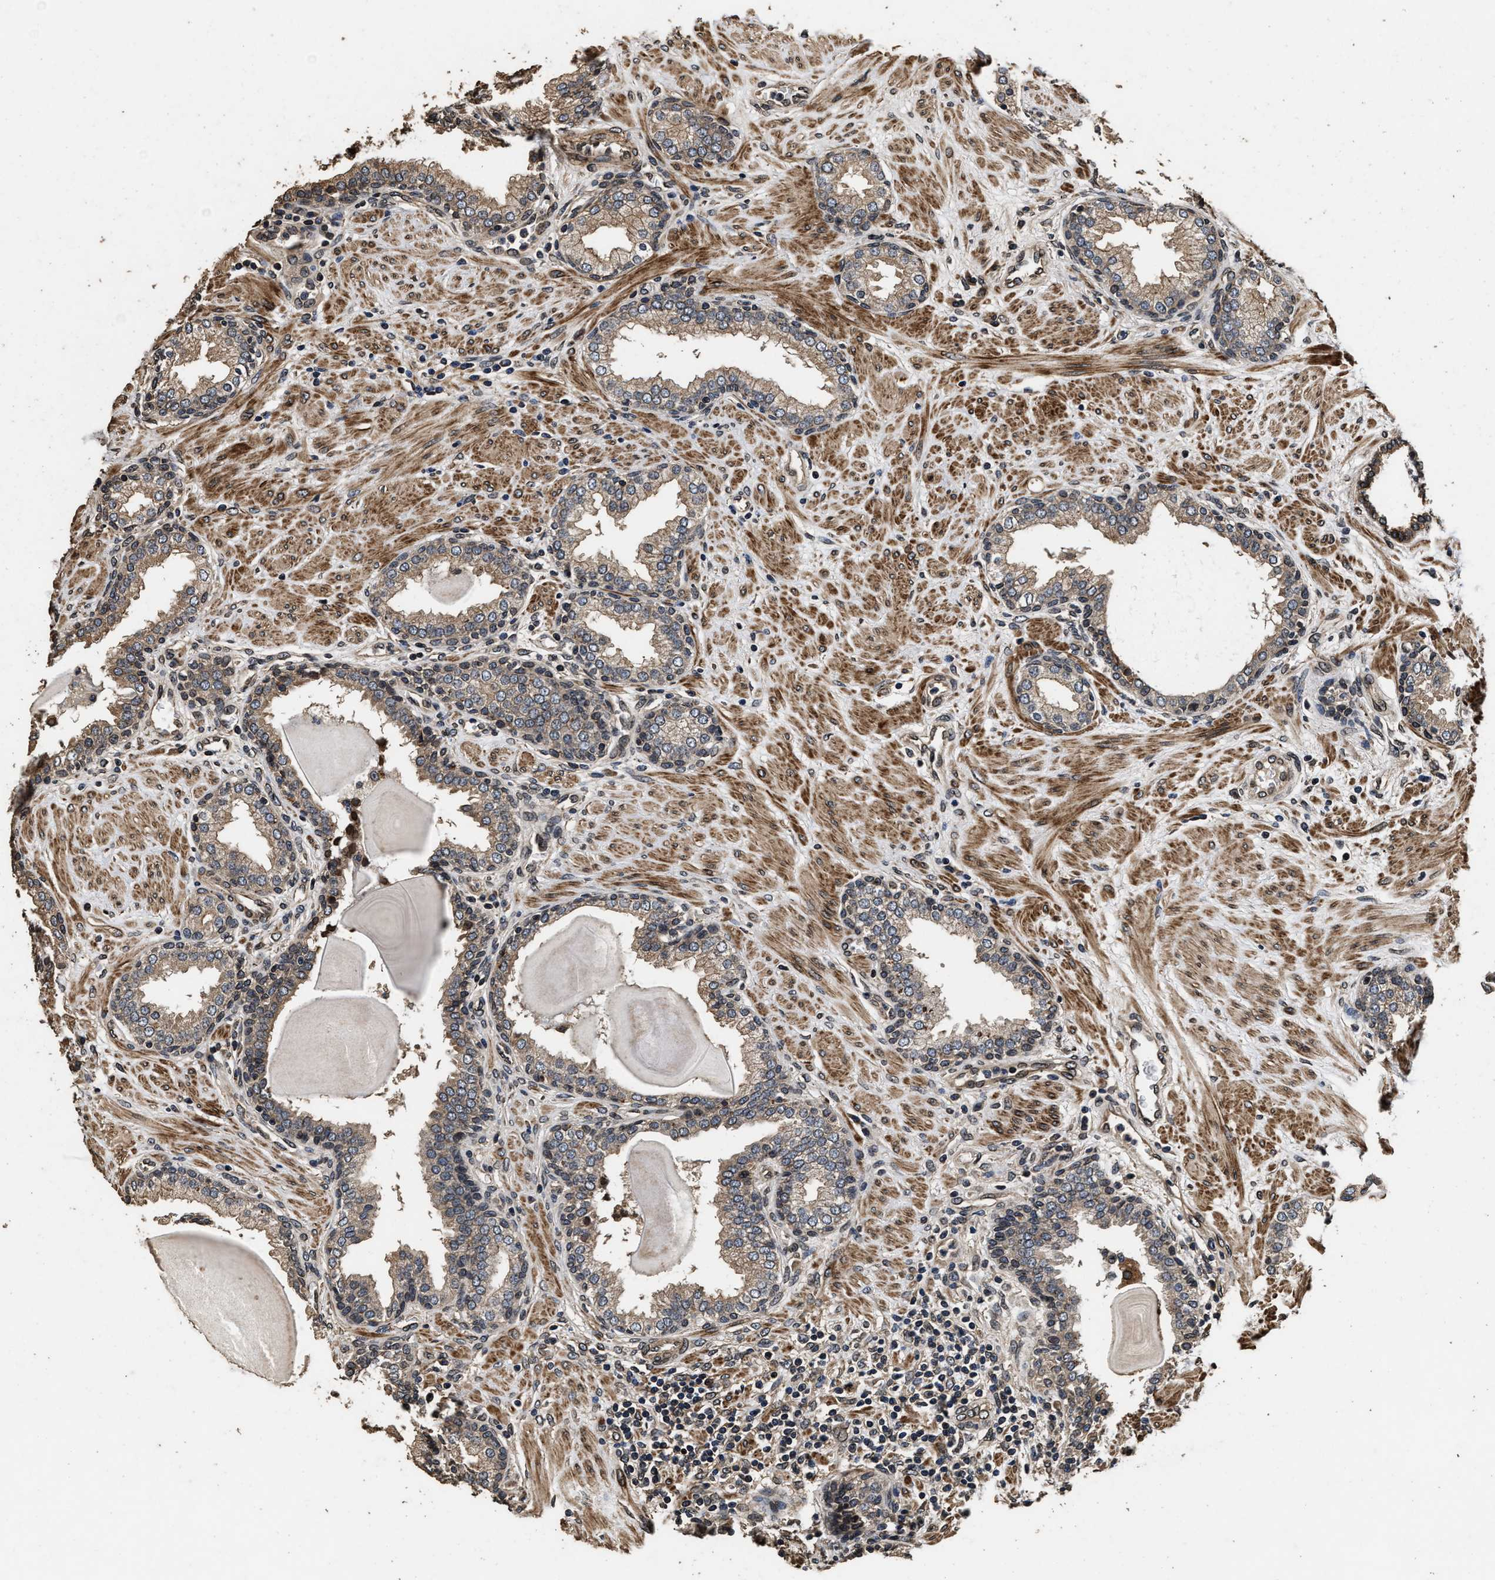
{"staining": {"intensity": "weak", "quantity": ">75%", "location": "cytoplasmic/membranous"}, "tissue": "prostate", "cell_type": "Glandular cells", "image_type": "normal", "snomed": [{"axis": "morphology", "description": "Normal tissue, NOS"}, {"axis": "topography", "description": "Prostate"}], "caption": "Immunohistochemical staining of benign prostate demonstrates >75% levels of weak cytoplasmic/membranous protein positivity in about >75% of glandular cells. The protein is shown in brown color, while the nuclei are stained blue.", "gene": "ACCS", "patient": {"sex": "male", "age": 51}}